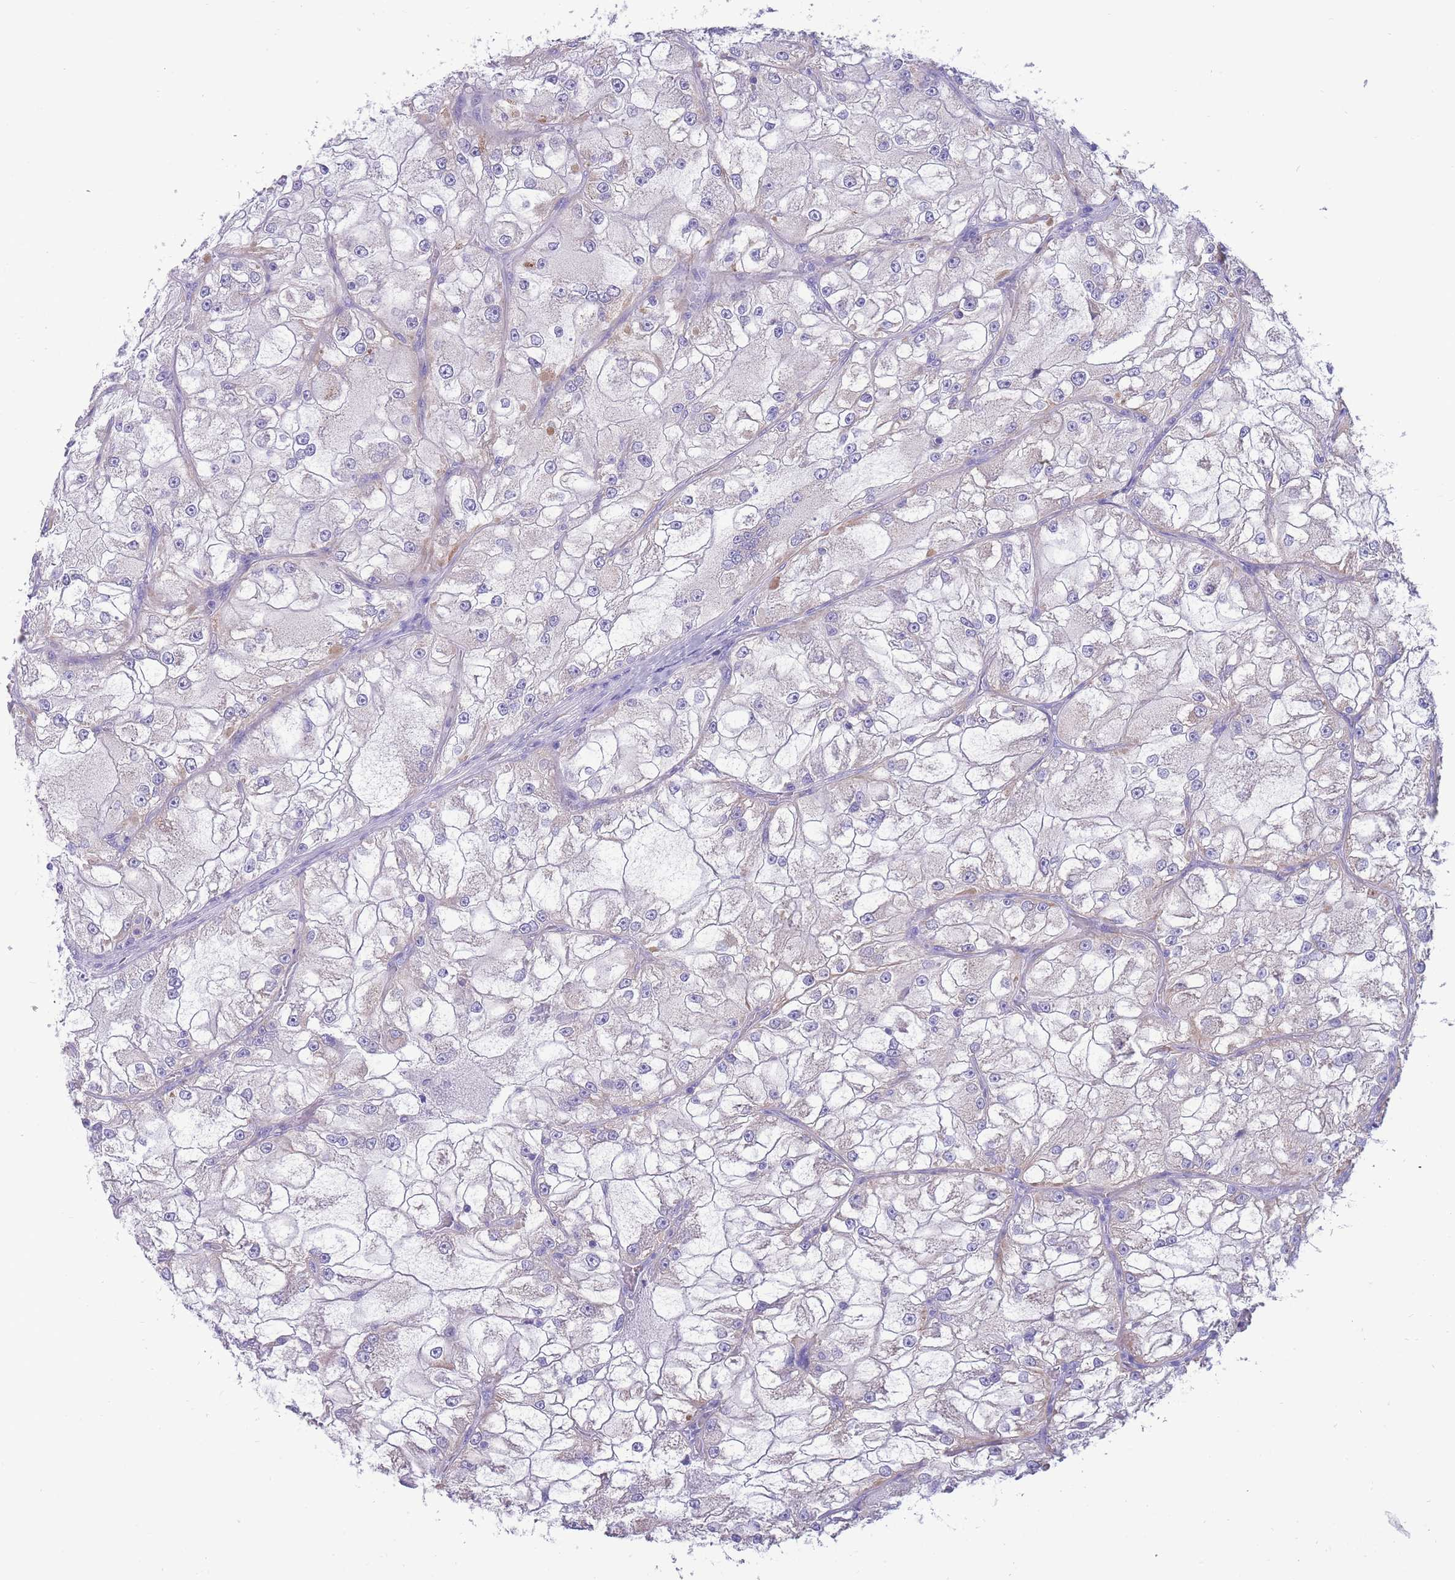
{"staining": {"intensity": "weak", "quantity": "<25%", "location": "cytoplasmic/membranous"}, "tissue": "renal cancer", "cell_type": "Tumor cells", "image_type": "cancer", "snomed": [{"axis": "morphology", "description": "Adenocarcinoma, NOS"}, {"axis": "topography", "description": "Kidney"}], "caption": "The micrograph reveals no significant staining in tumor cells of renal adenocarcinoma.", "gene": "INTS2", "patient": {"sex": "female", "age": 72}}